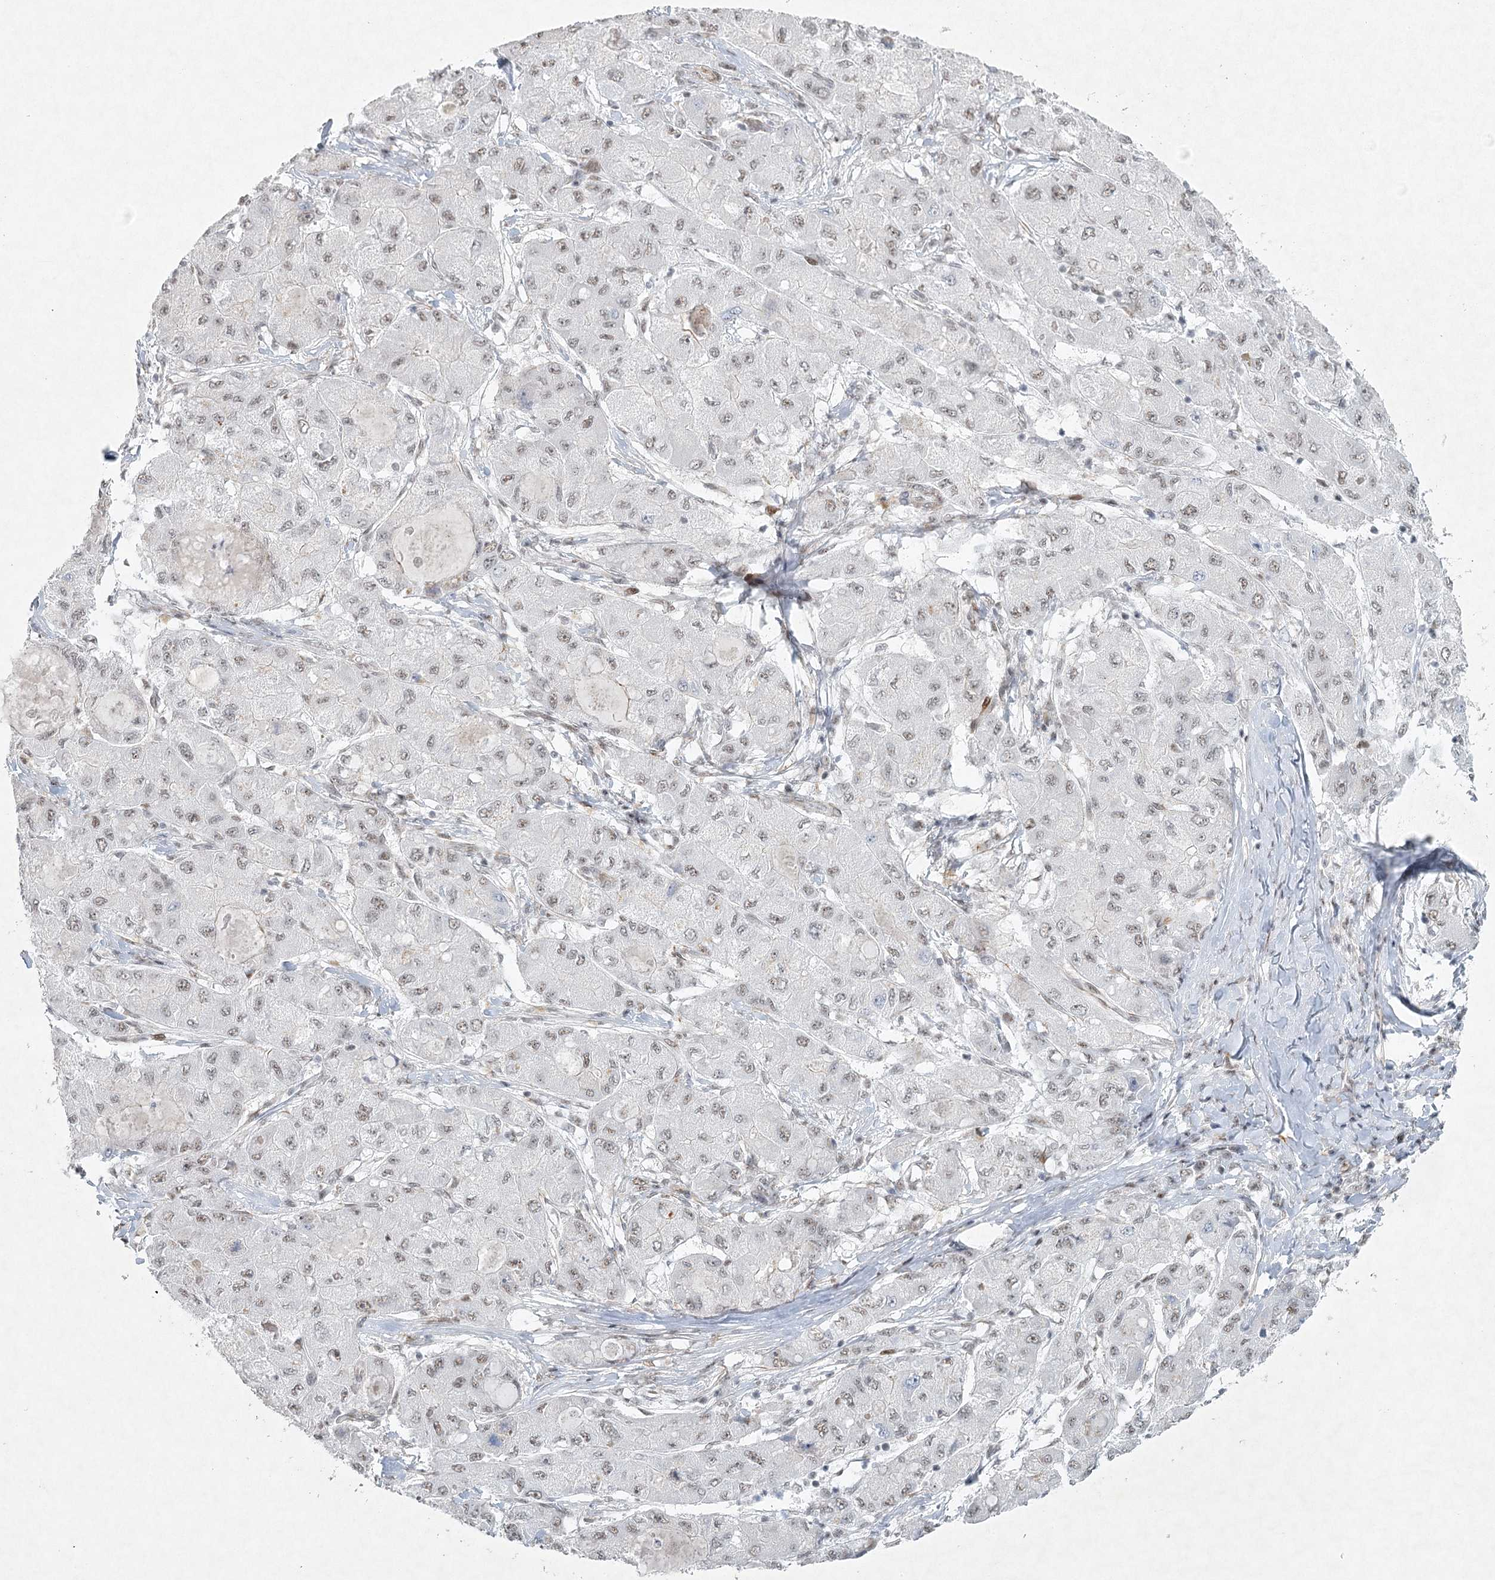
{"staining": {"intensity": "moderate", "quantity": "25%-75%", "location": "nuclear"}, "tissue": "liver cancer", "cell_type": "Tumor cells", "image_type": "cancer", "snomed": [{"axis": "morphology", "description": "Carcinoma, Hepatocellular, NOS"}, {"axis": "topography", "description": "Liver"}], "caption": "The photomicrograph shows a brown stain indicating the presence of a protein in the nuclear of tumor cells in hepatocellular carcinoma (liver). The protein of interest is shown in brown color, while the nuclei are stained blue.", "gene": "U2SURP", "patient": {"sex": "male", "age": 80}}